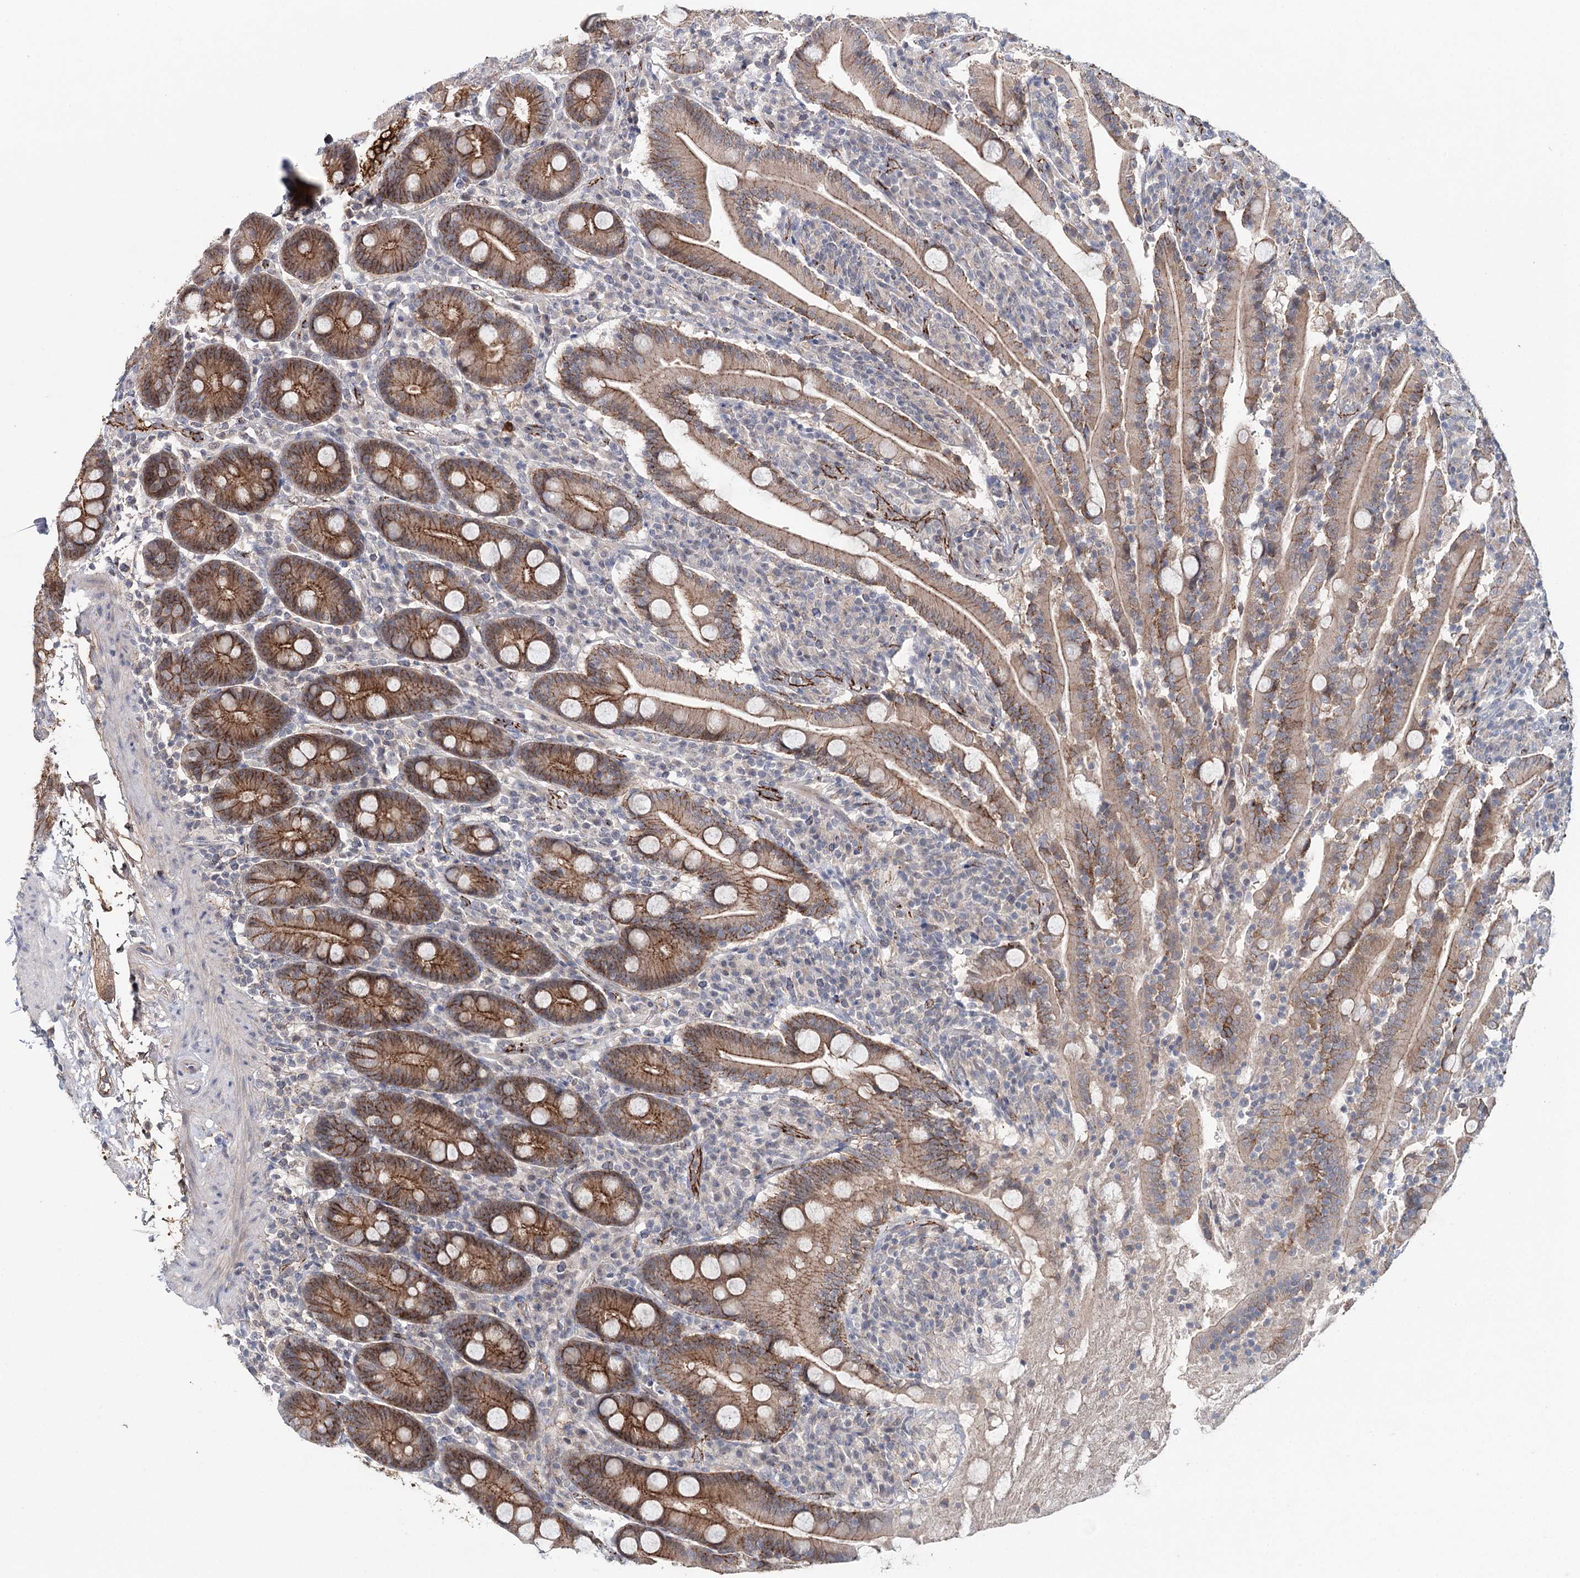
{"staining": {"intensity": "strong", "quantity": "25%-75%", "location": "cytoplasmic/membranous"}, "tissue": "duodenum", "cell_type": "Glandular cells", "image_type": "normal", "snomed": [{"axis": "morphology", "description": "Normal tissue, NOS"}, {"axis": "topography", "description": "Duodenum"}], "caption": "This is a histology image of immunohistochemistry (IHC) staining of unremarkable duodenum, which shows strong positivity in the cytoplasmic/membranous of glandular cells.", "gene": "PKP4", "patient": {"sex": "male", "age": 35}}